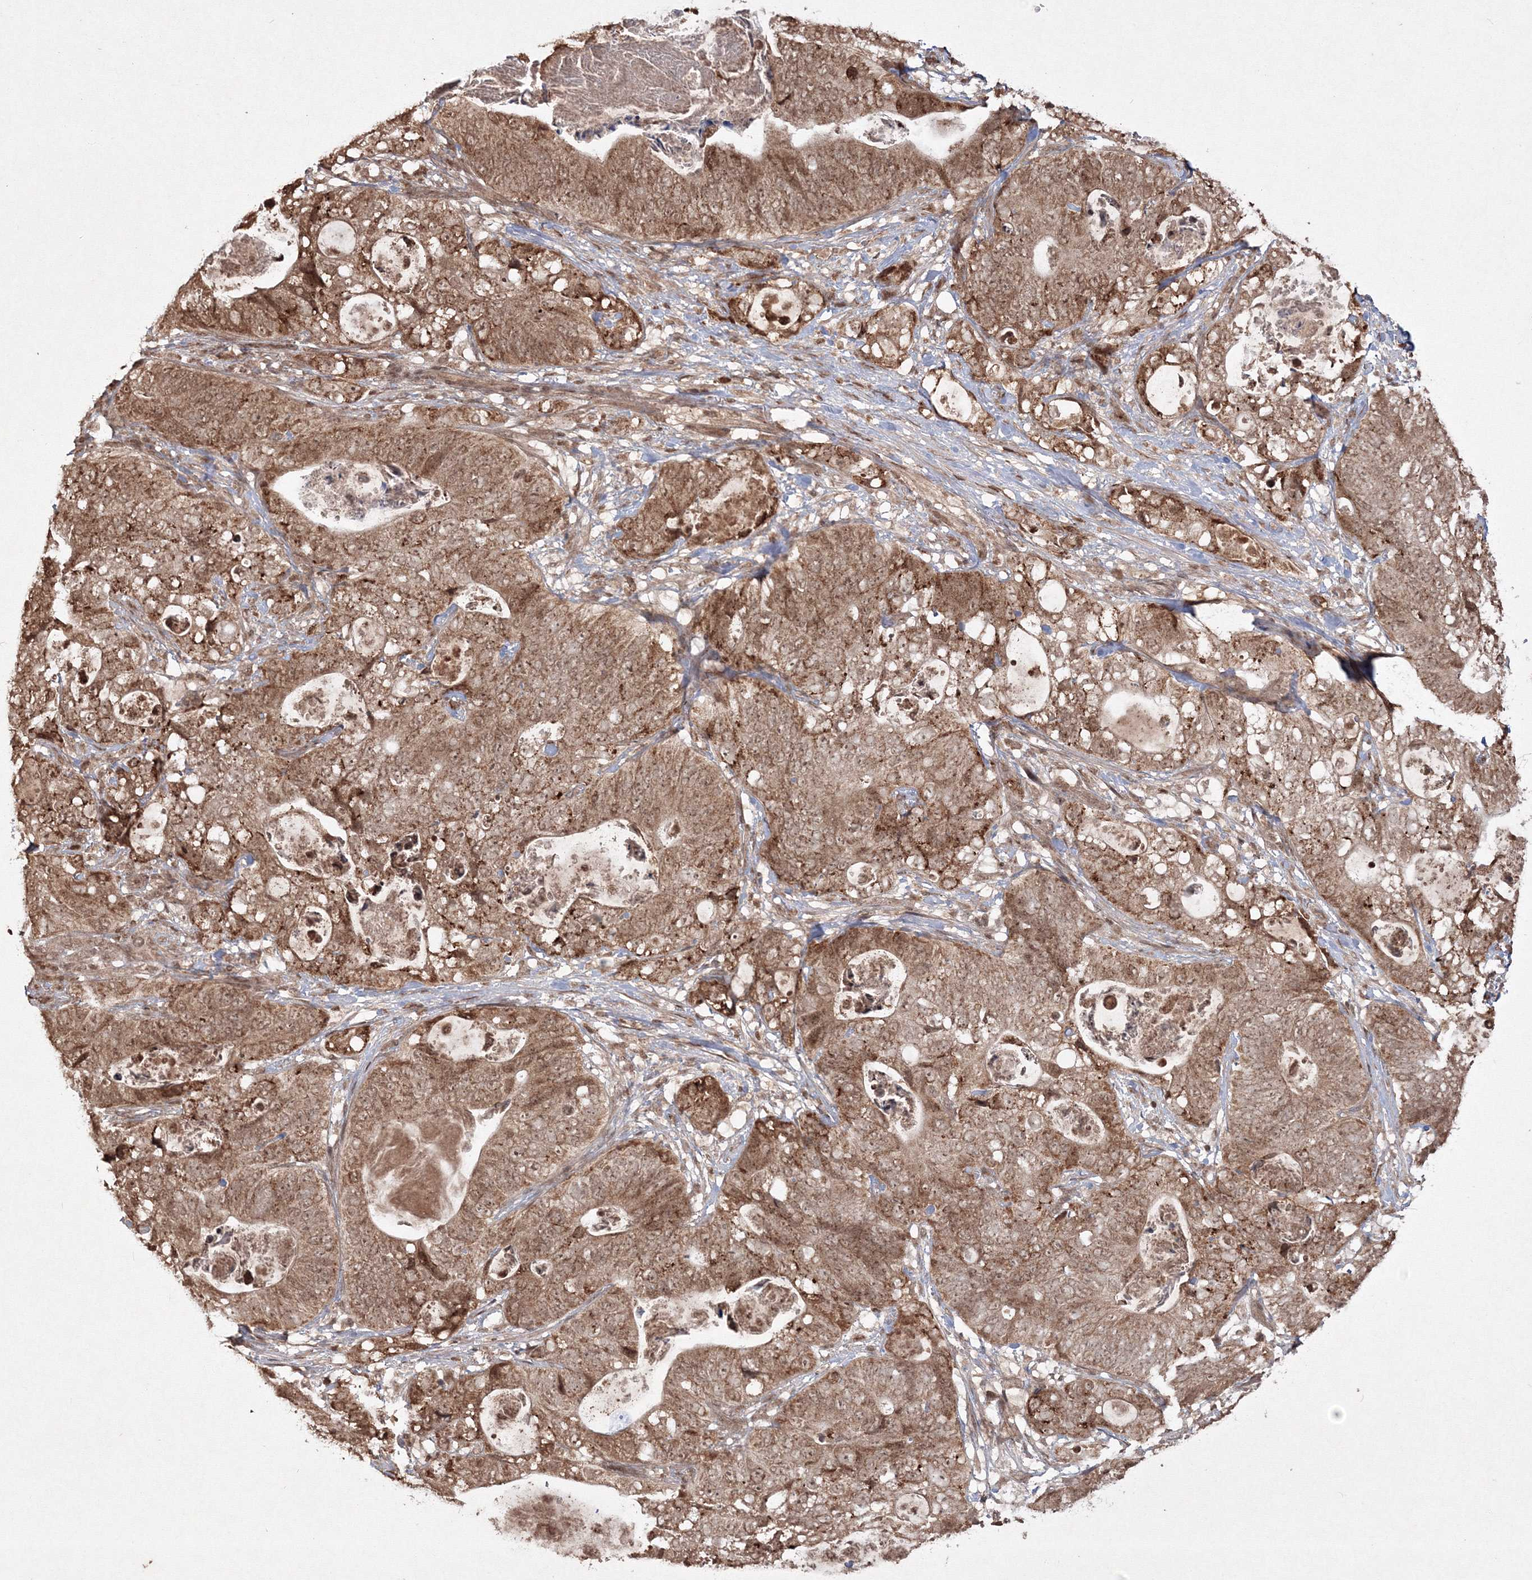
{"staining": {"intensity": "strong", "quantity": ">75%", "location": "cytoplasmic/membranous"}, "tissue": "stomach cancer", "cell_type": "Tumor cells", "image_type": "cancer", "snomed": [{"axis": "morphology", "description": "Normal tissue, NOS"}, {"axis": "morphology", "description": "Adenocarcinoma, NOS"}, {"axis": "topography", "description": "Stomach"}], "caption": "DAB immunohistochemical staining of human adenocarcinoma (stomach) exhibits strong cytoplasmic/membranous protein expression in about >75% of tumor cells. Nuclei are stained in blue.", "gene": "PEX13", "patient": {"sex": "female", "age": 89}}